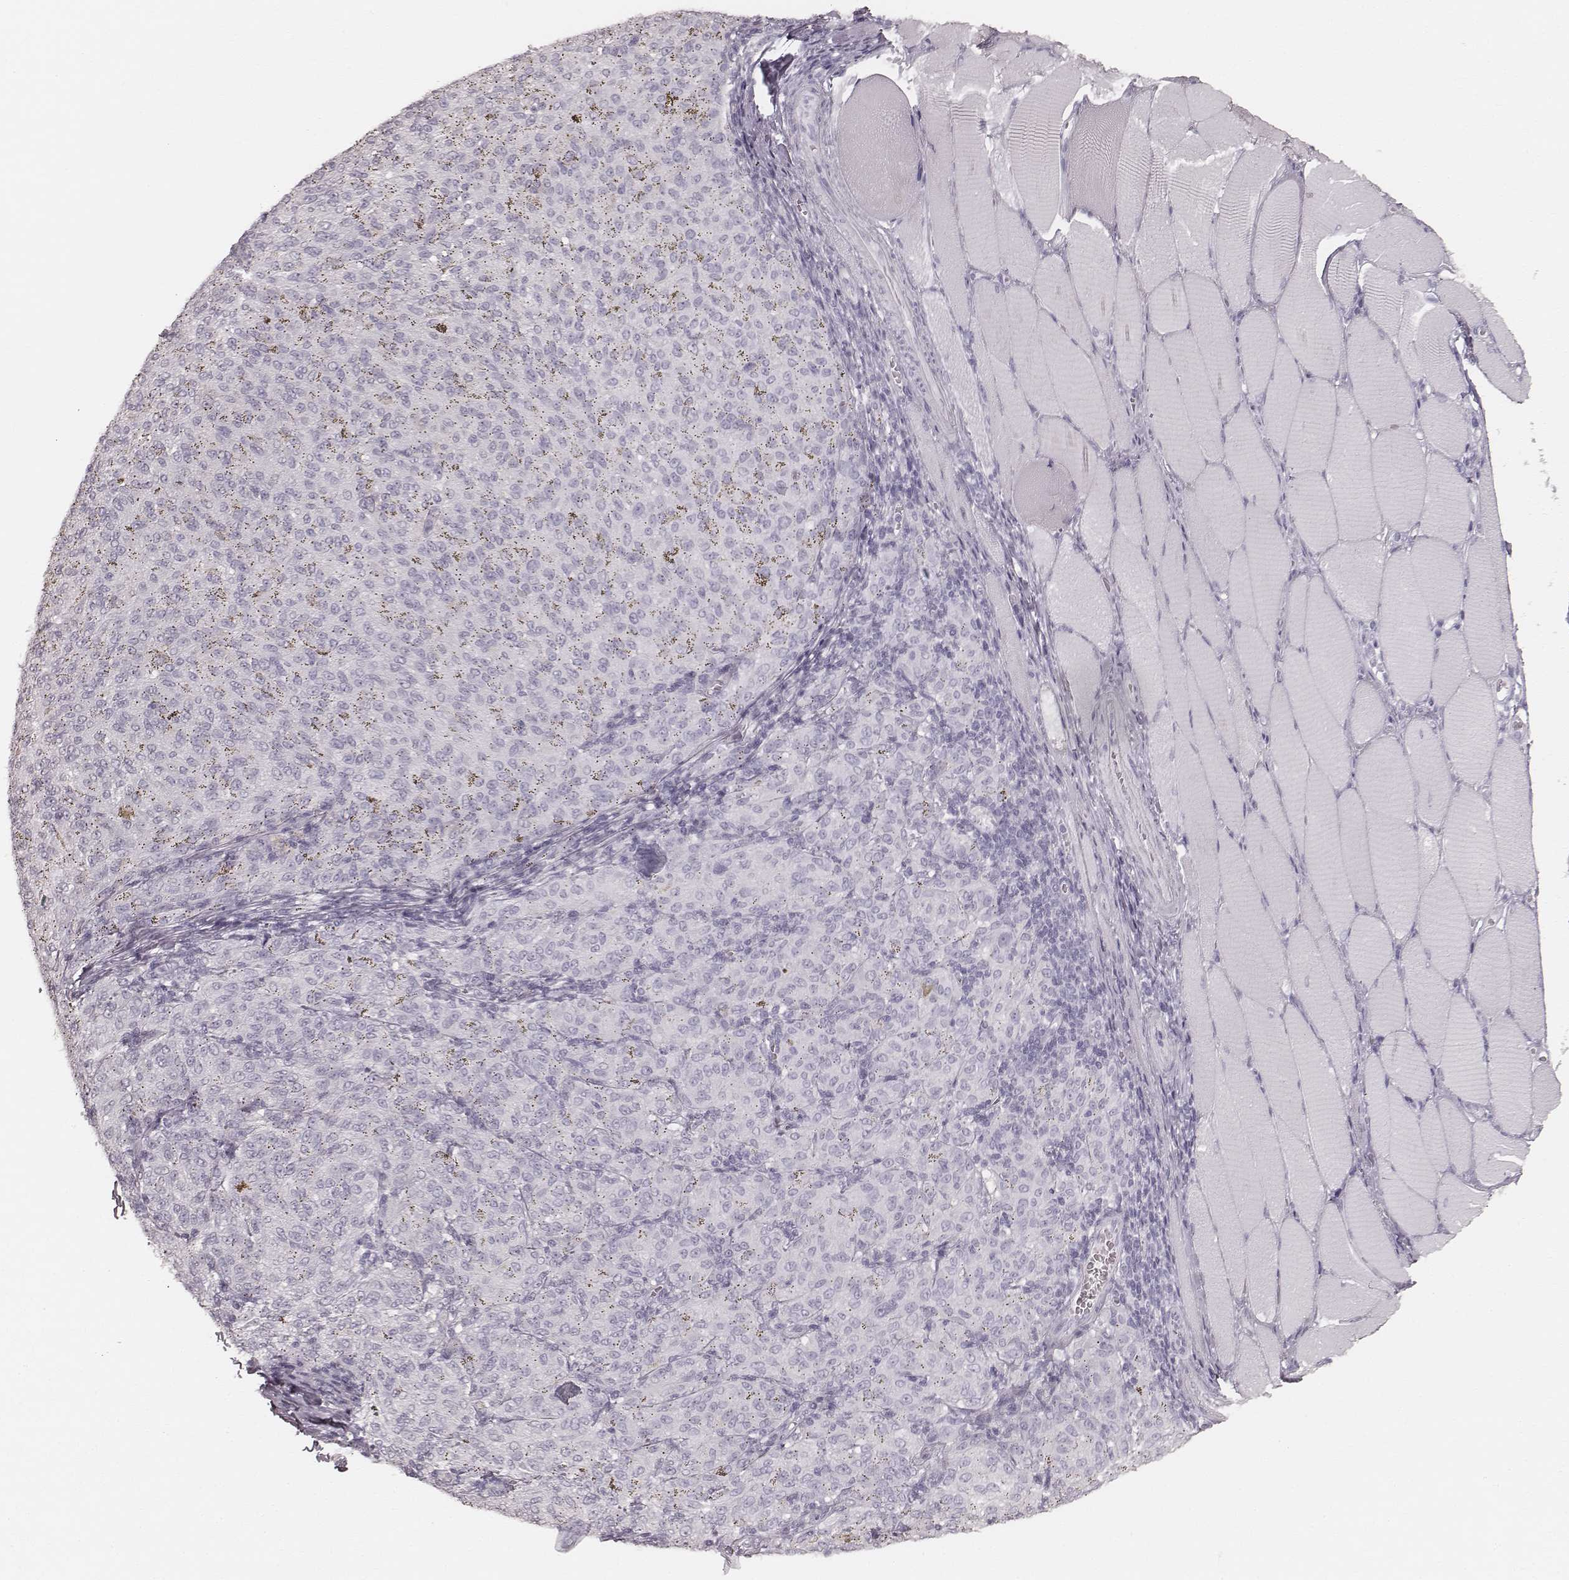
{"staining": {"intensity": "negative", "quantity": "none", "location": "none"}, "tissue": "melanoma", "cell_type": "Tumor cells", "image_type": "cancer", "snomed": [{"axis": "morphology", "description": "Malignant melanoma, NOS"}, {"axis": "topography", "description": "Skin"}], "caption": "This is an IHC histopathology image of melanoma. There is no positivity in tumor cells.", "gene": "KRT34", "patient": {"sex": "female", "age": 72}}